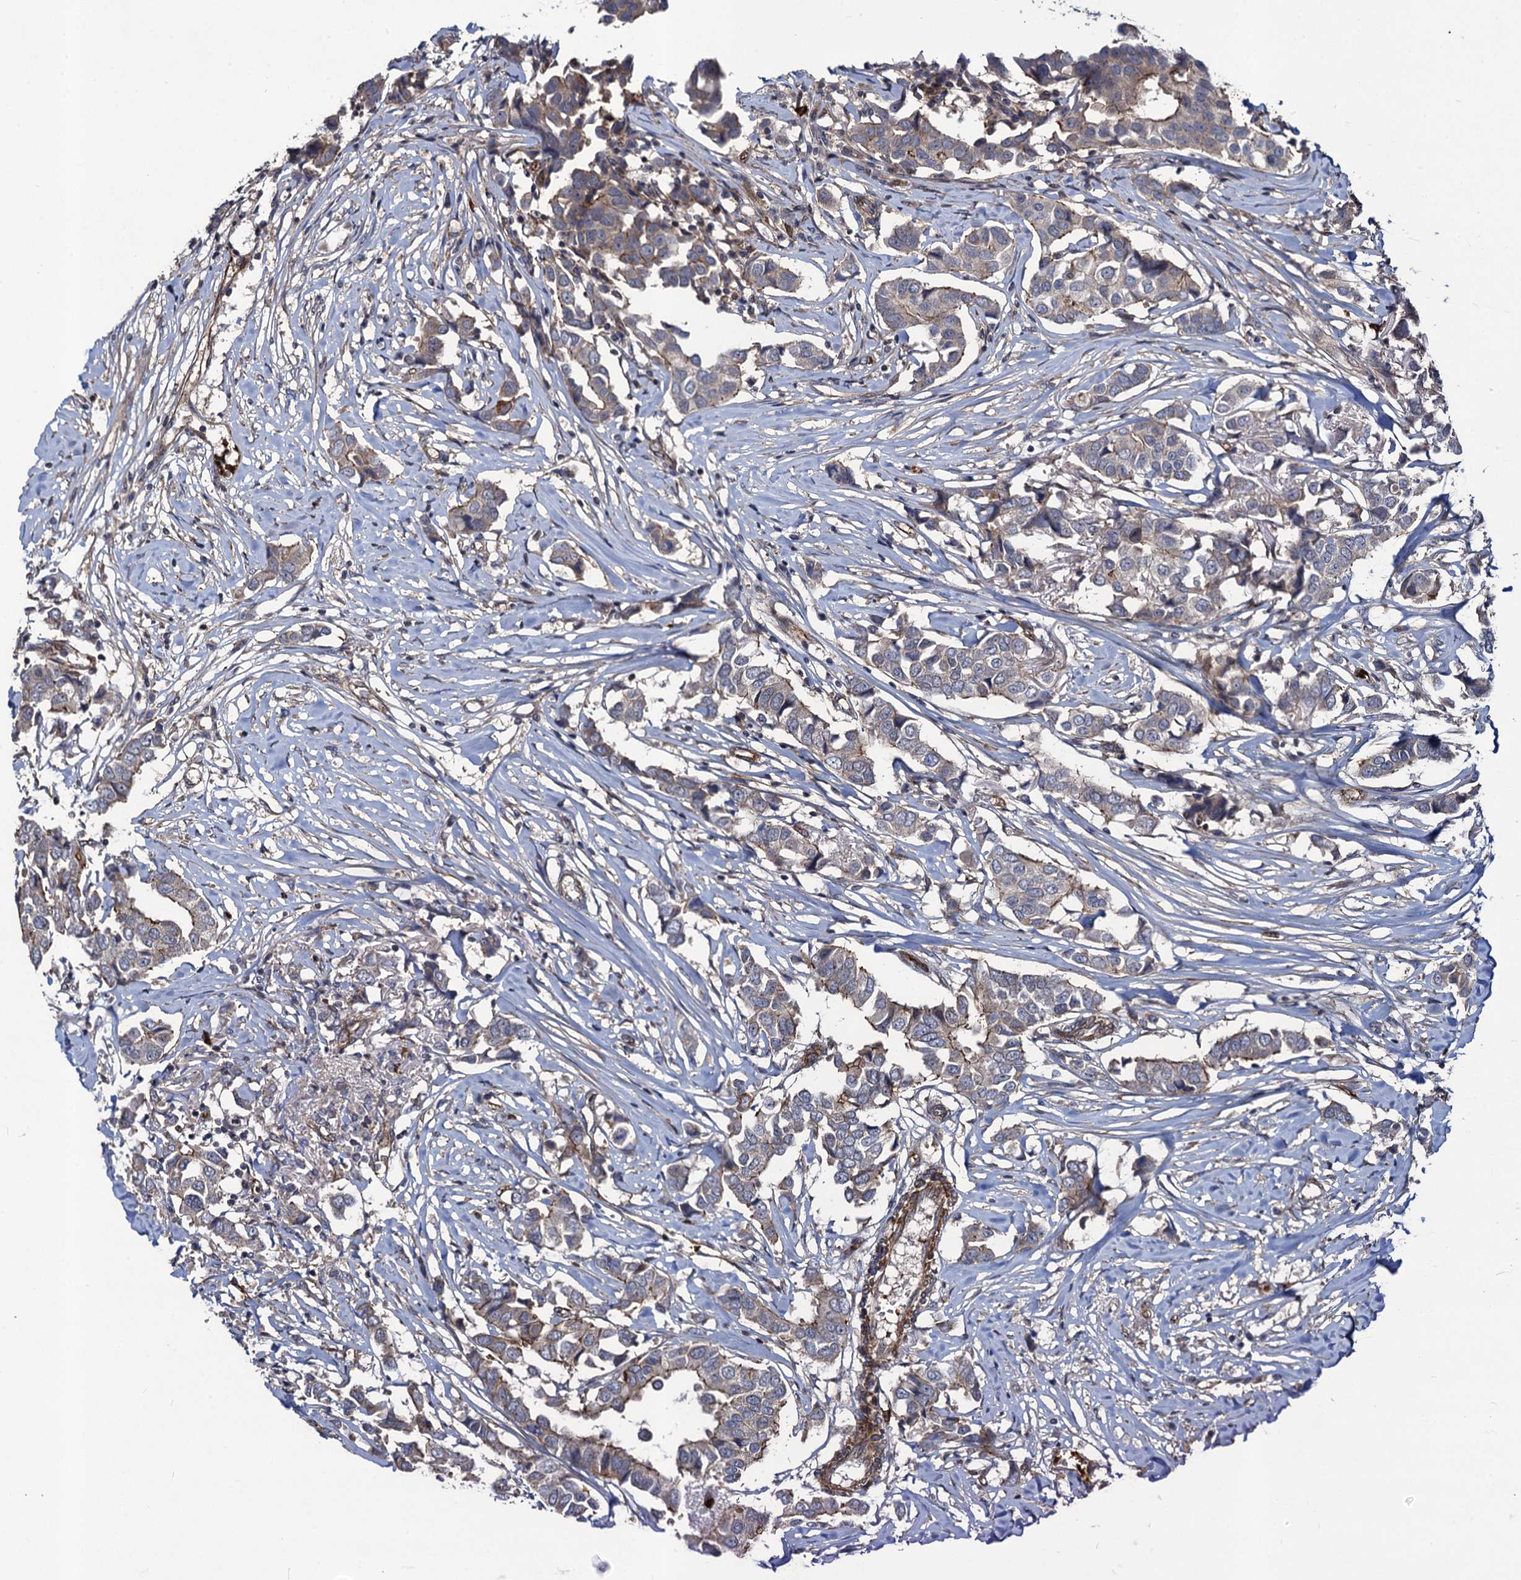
{"staining": {"intensity": "weak", "quantity": "<25%", "location": "cytoplasmic/membranous"}, "tissue": "breast cancer", "cell_type": "Tumor cells", "image_type": "cancer", "snomed": [{"axis": "morphology", "description": "Duct carcinoma"}, {"axis": "topography", "description": "Breast"}], "caption": "An image of invasive ductal carcinoma (breast) stained for a protein exhibits no brown staining in tumor cells.", "gene": "KXD1", "patient": {"sex": "female", "age": 80}}